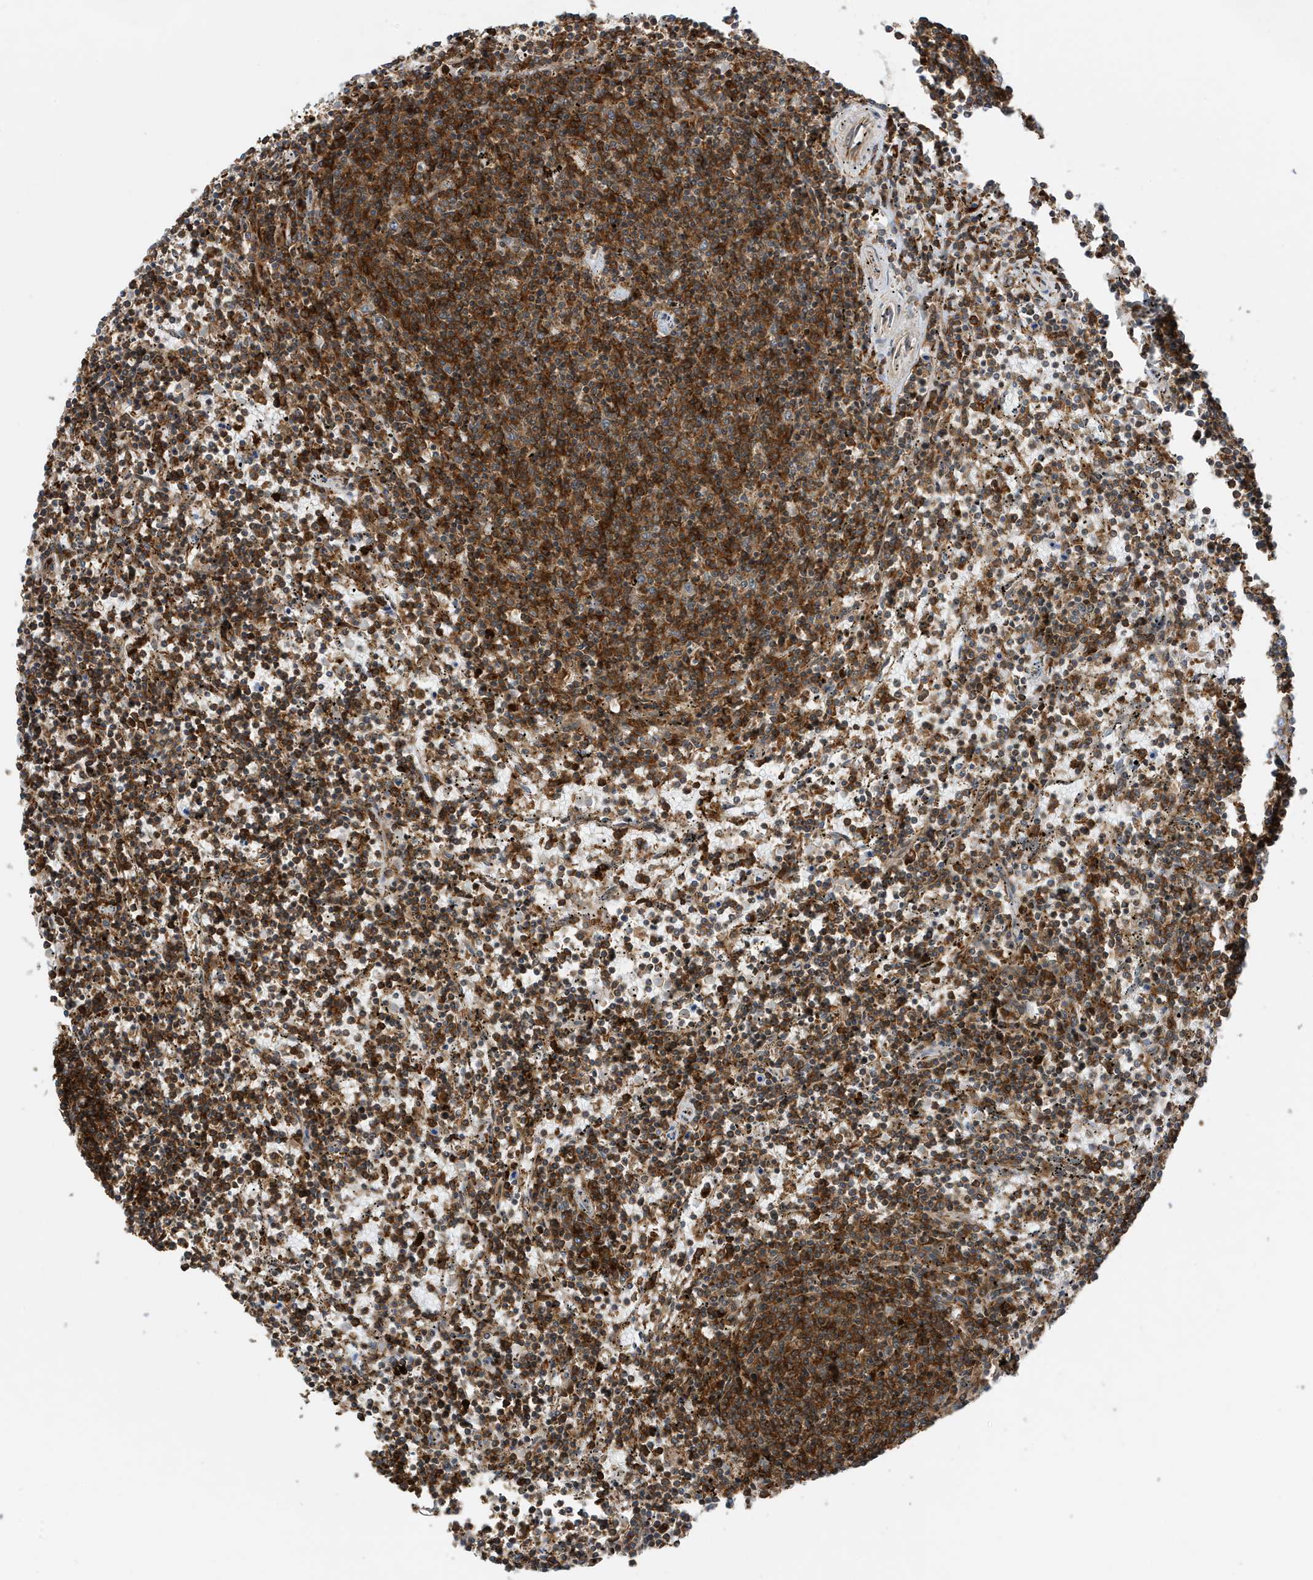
{"staining": {"intensity": "strong", "quantity": ">75%", "location": "cytoplasmic/membranous"}, "tissue": "lymphoma", "cell_type": "Tumor cells", "image_type": "cancer", "snomed": [{"axis": "morphology", "description": "Malignant lymphoma, non-Hodgkin's type, Low grade"}, {"axis": "topography", "description": "Spleen"}], "caption": "The histopathology image reveals a brown stain indicating the presence of a protein in the cytoplasmic/membranous of tumor cells in lymphoma.", "gene": "TATDN3", "patient": {"sex": "female", "age": 50}}